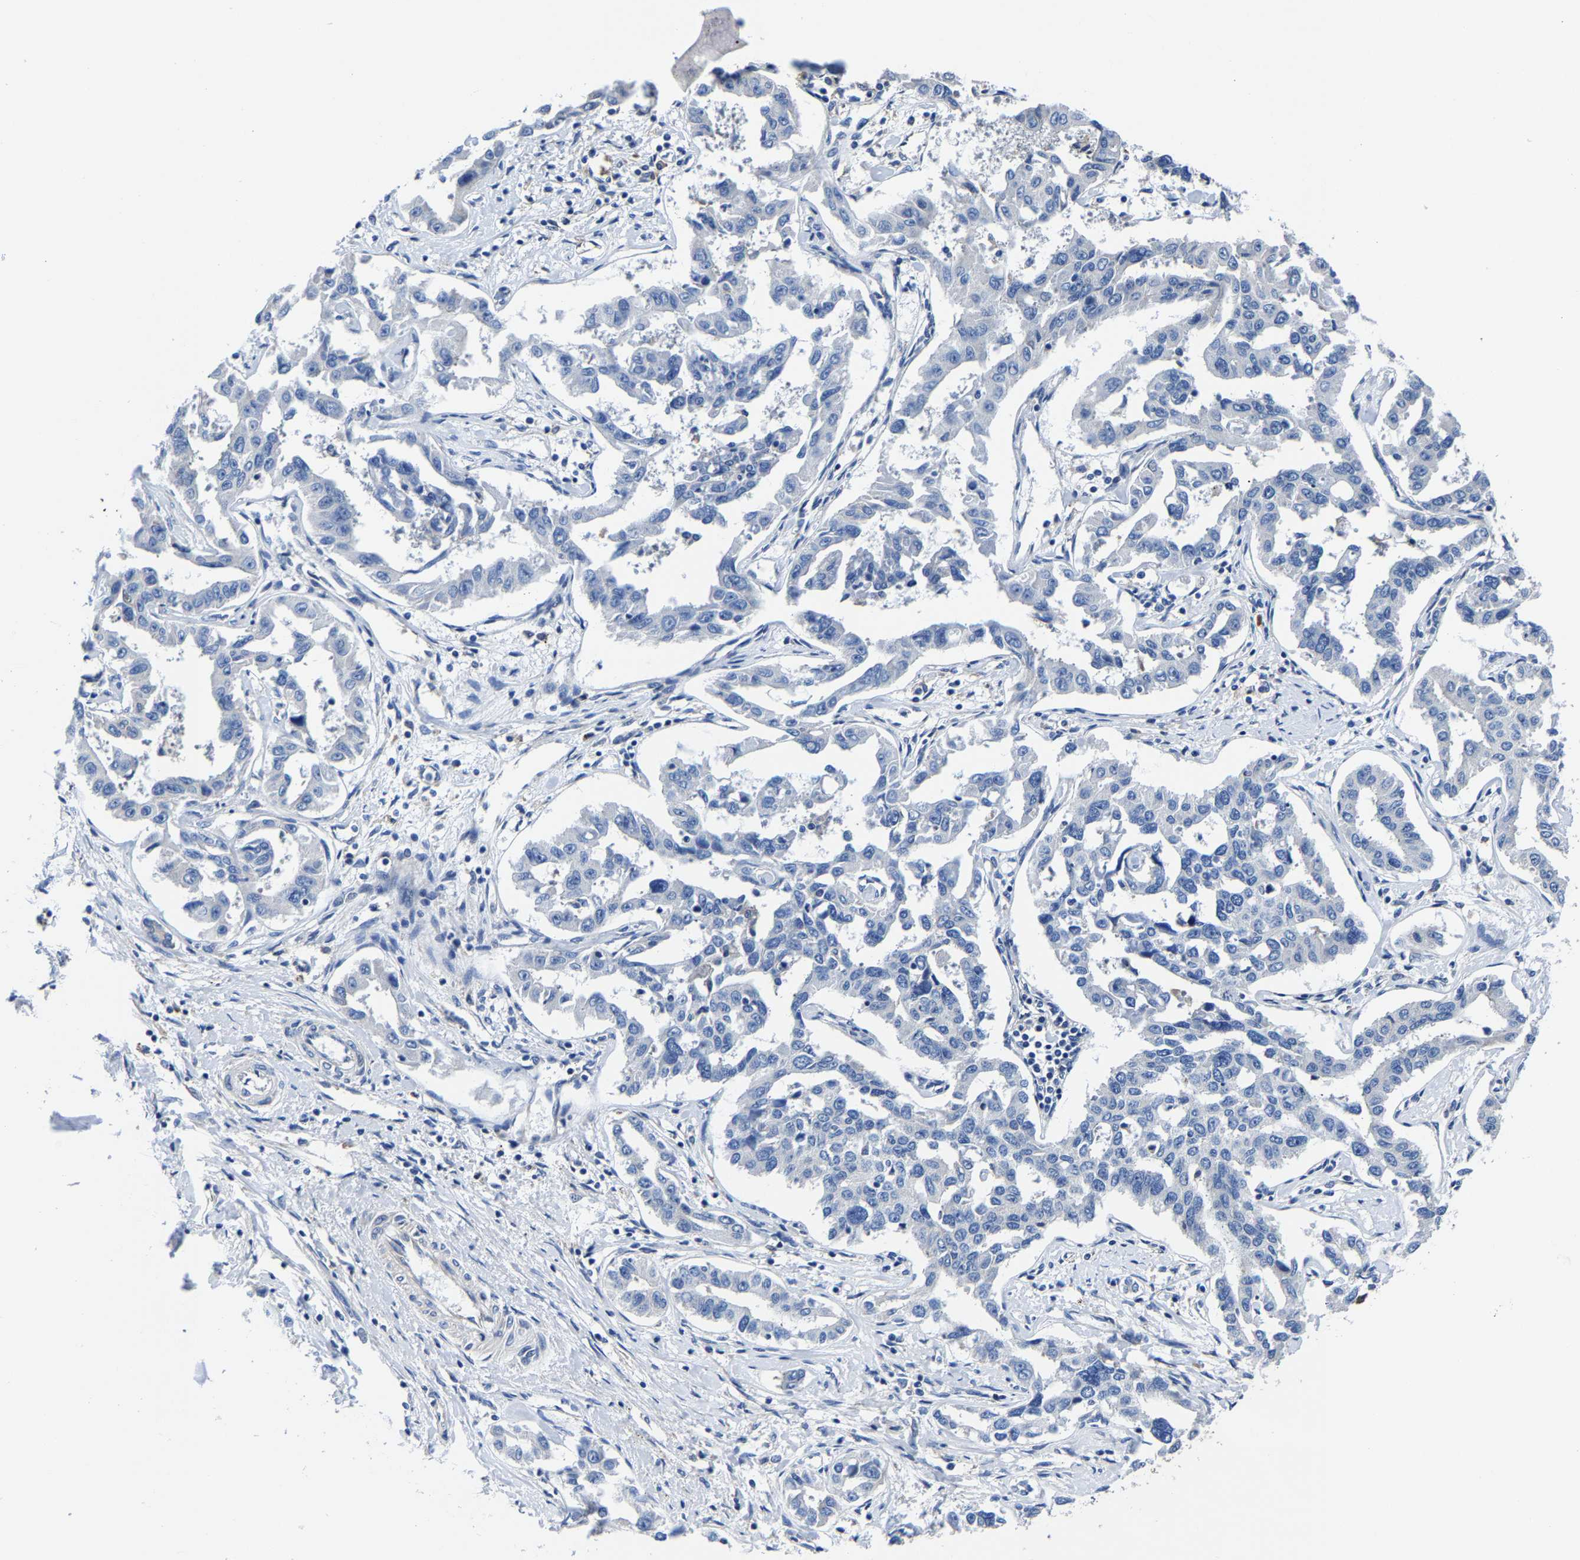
{"staining": {"intensity": "negative", "quantity": "none", "location": "none"}, "tissue": "liver cancer", "cell_type": "Tumor cells", "image_type": "cancer", "snomed": [{"axis": "morphology", "description": "Cholangiocarcinoma"}, {"axis": "topography", "description": "Liver"}], "caption": "High power microscopy photomicrograph of an IHC photomicrograph of cholangiocarcinoma (liver), revealing no significant expression in tumor cells. (DAB immunohistochemistry (IHC) with hematoxylin counter stain).", "gene": "SRPK2", "patient": {"sex": "male", "age": 59}}